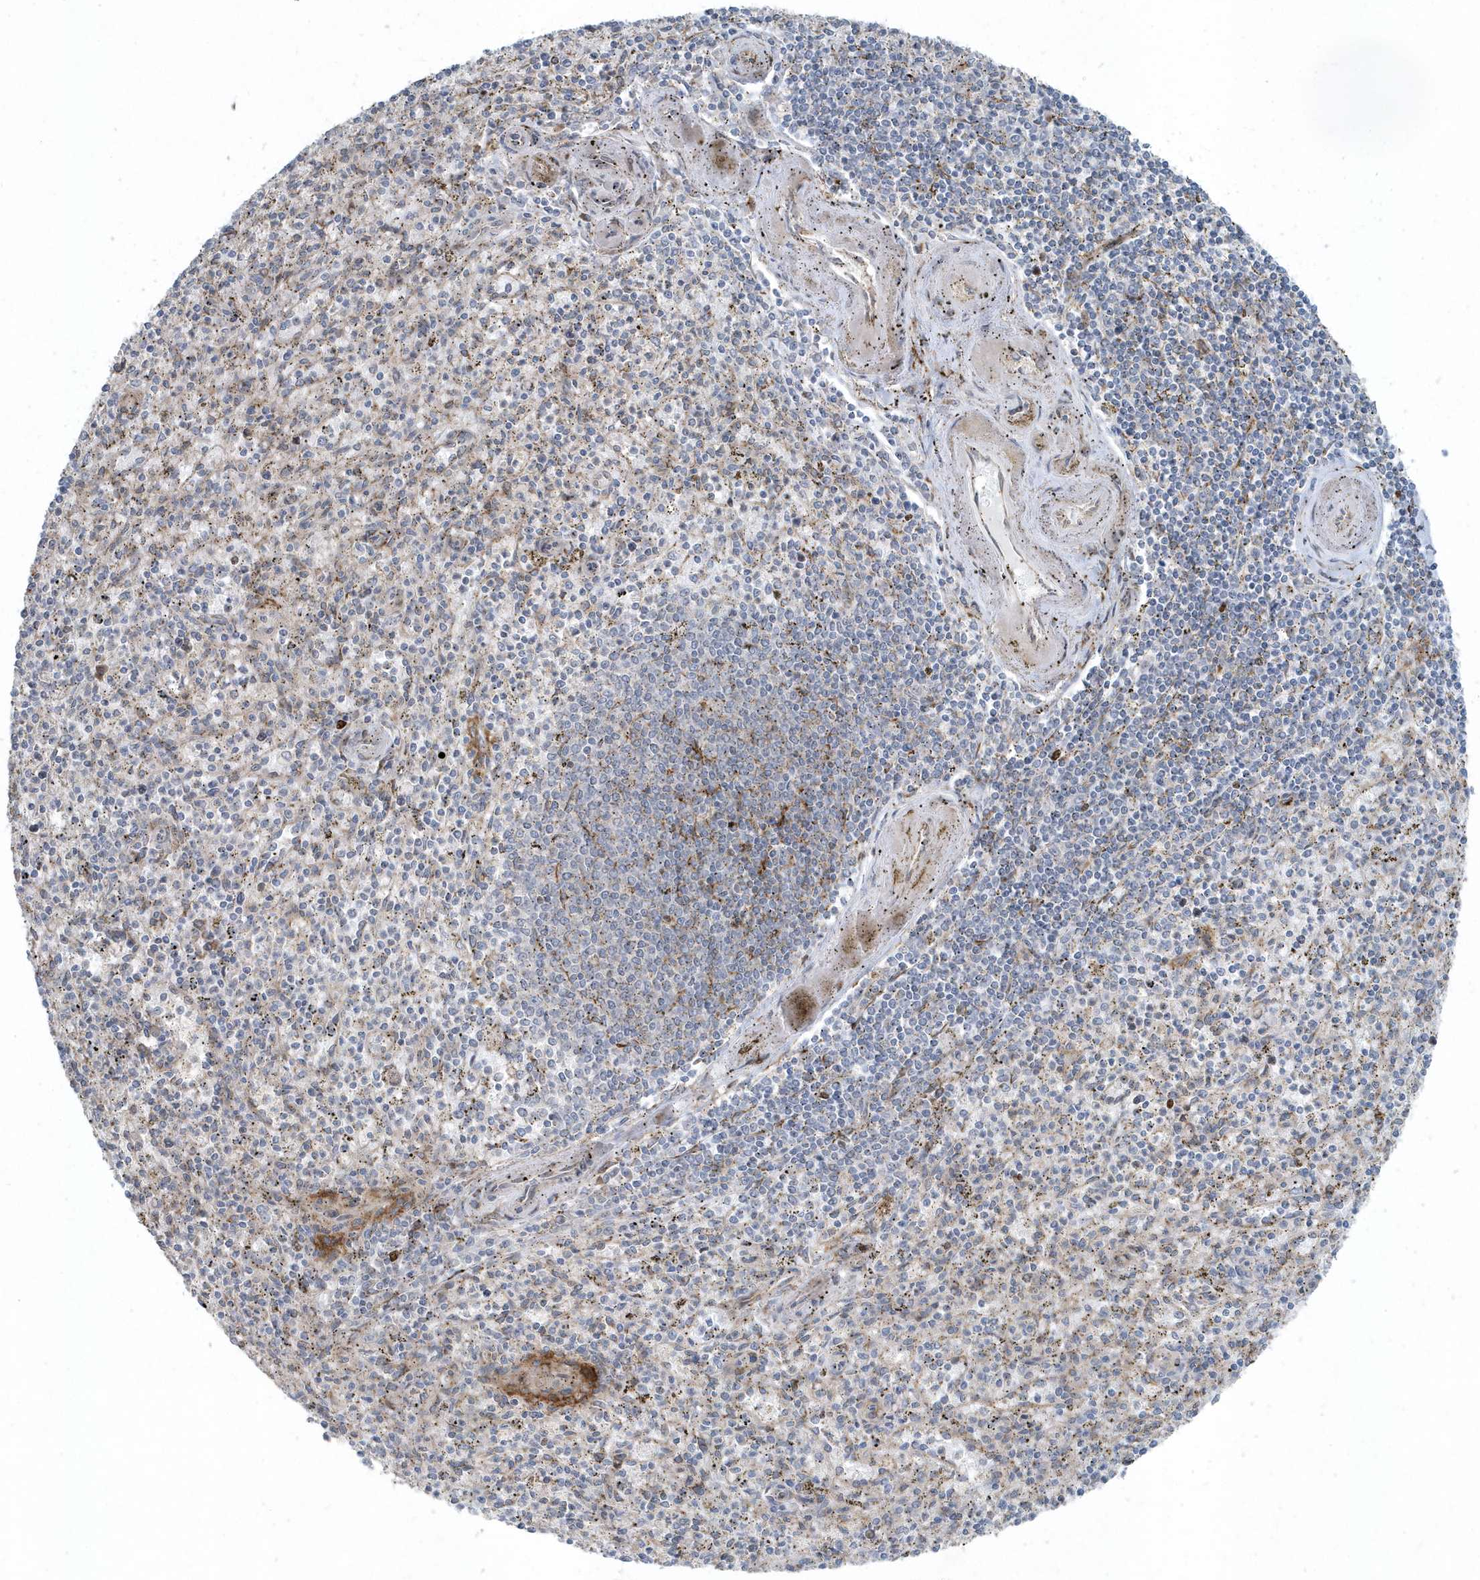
{"staining": {"intensity": "negative", "quantity": "none", "location": "none"}, "tissue": "spleen", "cell_type": "Cells in red pulp", "image_type": "normal", "snomed": [{"axis": "morphology", "description": "Normal tissue, NOS"}, {"axis": "topography", "description": "Spleen"}], "caption": "Photomicrograph shows no protein positivity in cells in red pulp of benign spleen. The staining is performed using DAB (3,3'-diaminobenzidine) brown chromogen with nuclei counter-stained in using hematoxylin.", "gene": "FAM98A", "patient": {"sex": "male", "age": 72}}